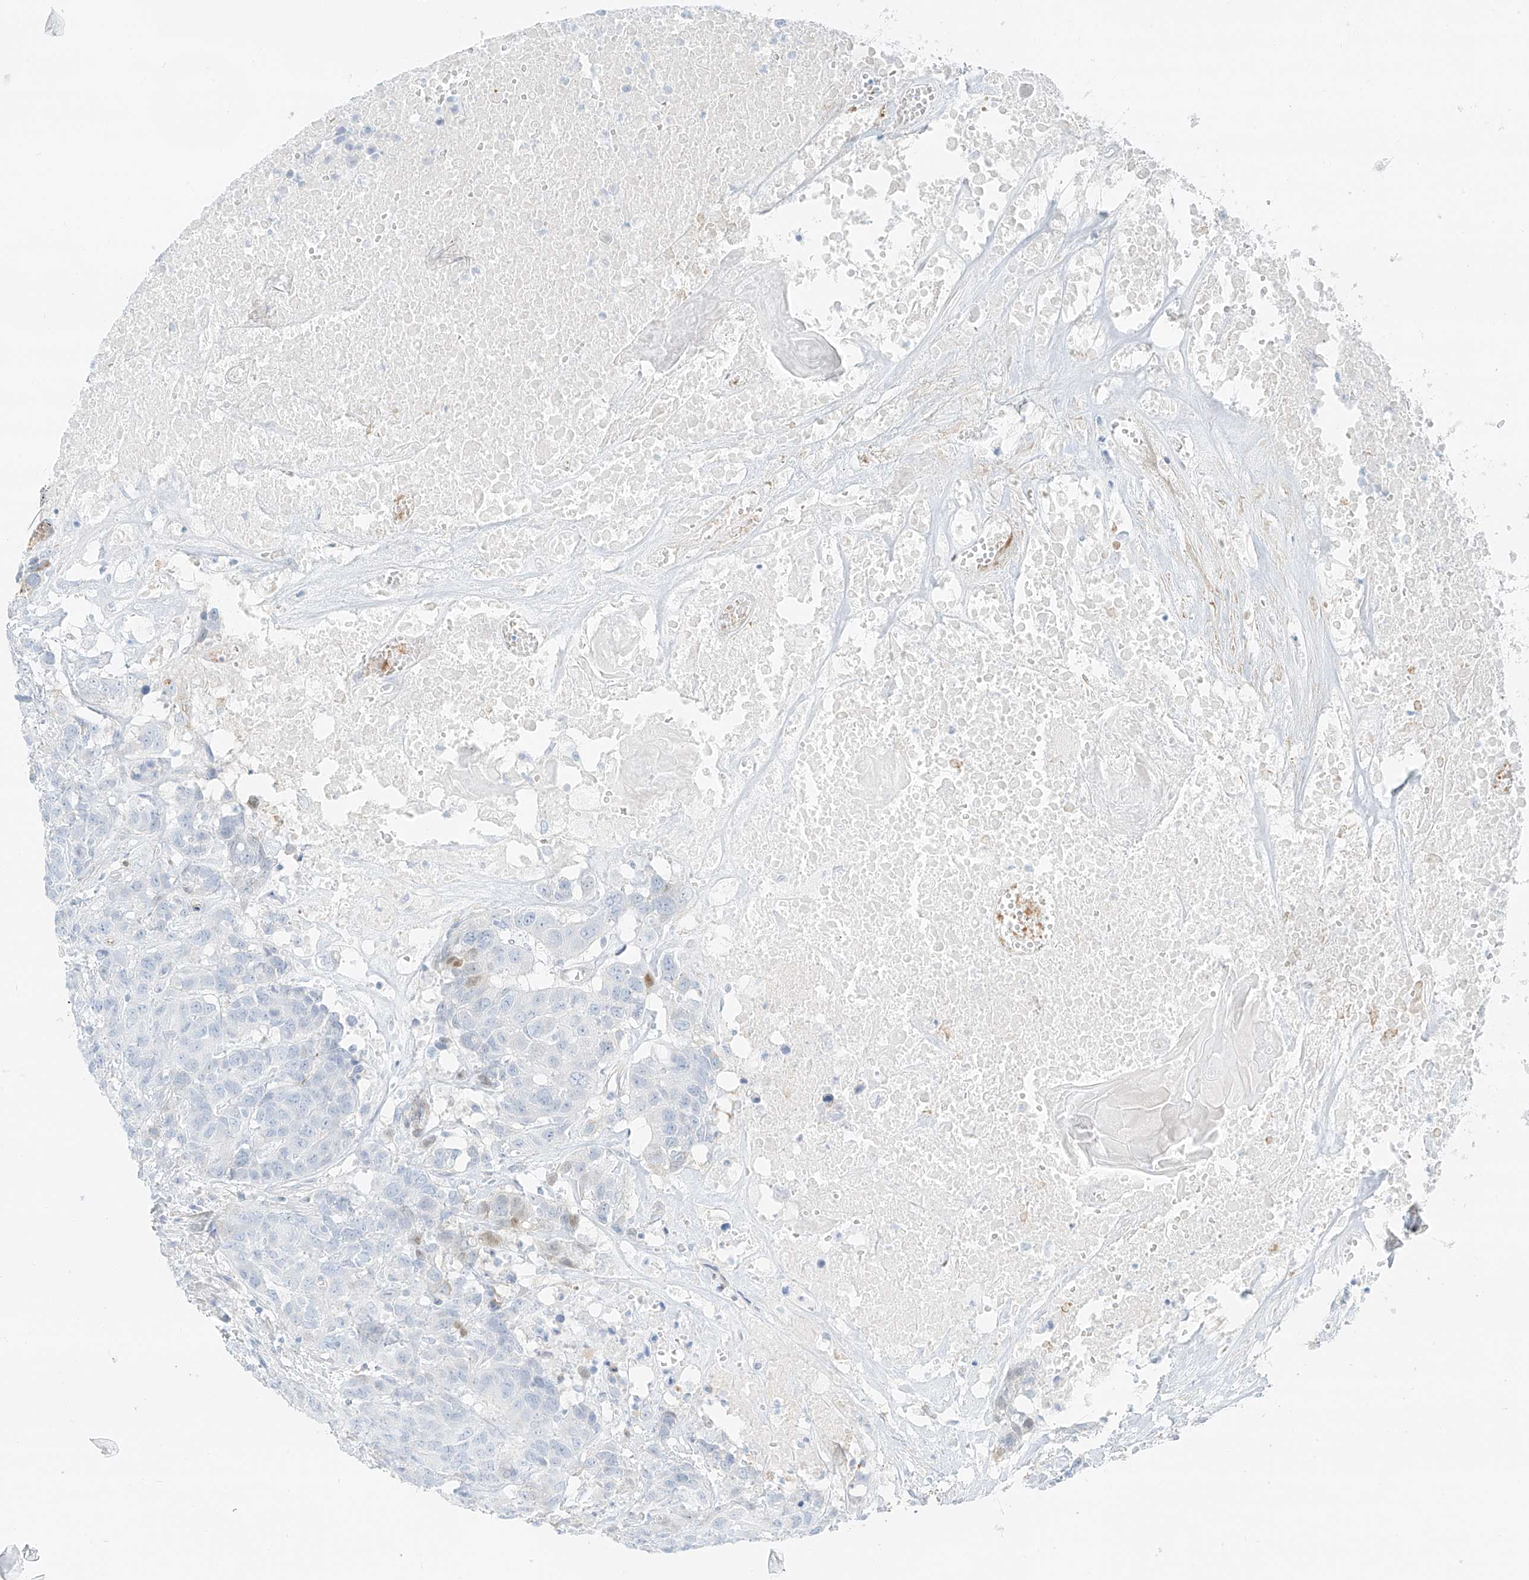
{"staining": {"intensity": "negative", "quantity": "none", "location": "none"}, "tissue": "head and neck cancer", "cell_type": "Tumor cells", "image_type": "cancer", "snomed": [{"axis": "morphology", "description": "Squamous cell carcinoma, NOS"}, {"axis": "topography", "description": "Head-Neck"}], "caption": "High magnification brightfield microscopy of head and neck squamous cell carcinoma stained with DAB (3,3'-diaminobenzidine) (brown) and counterstained with hematoxylin (blue): tumor cells show no significant positivity.", "gene": "SMCP", "patient": {"sex": "male", "age": 66}}